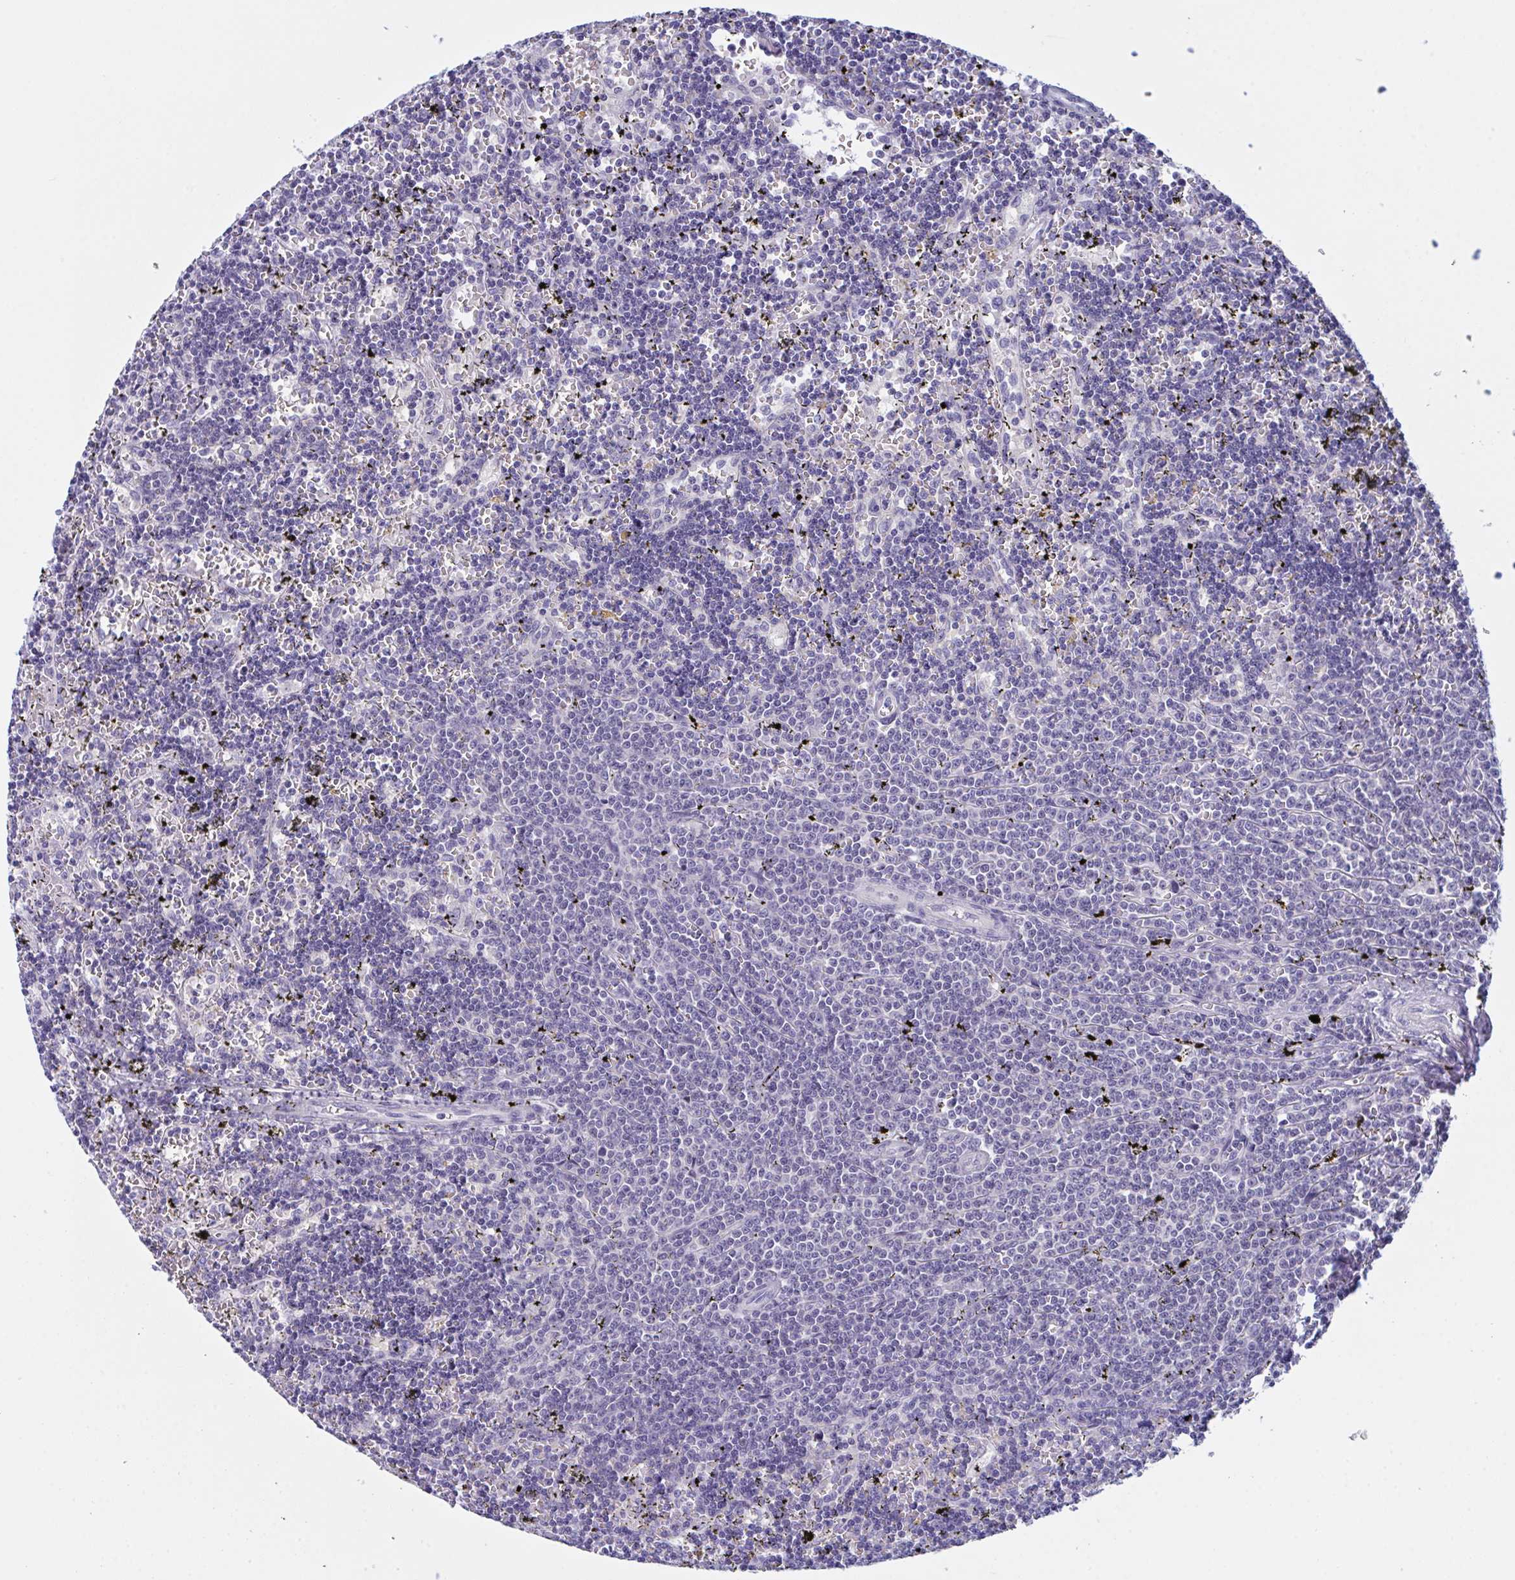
{"staining": {"intensity": "negative", "quantity": "none", "location": "none"}, "tissue": "lymphoma", "cell_type": "Tumor cells", "image_type": "cancer", "snomed": [{"axis": "morphology", "description": "Malignant lymphoma, non-Hodgkin's type, Low grade"}, {"axis": "topography", "description": "Spleen"}], "caption": "Tumor cells show no significant protein staining in lymphoma. Nuclei are stained in blue.", "gene": "NAA30", "patient": {"sex": "male", "age": 60}}